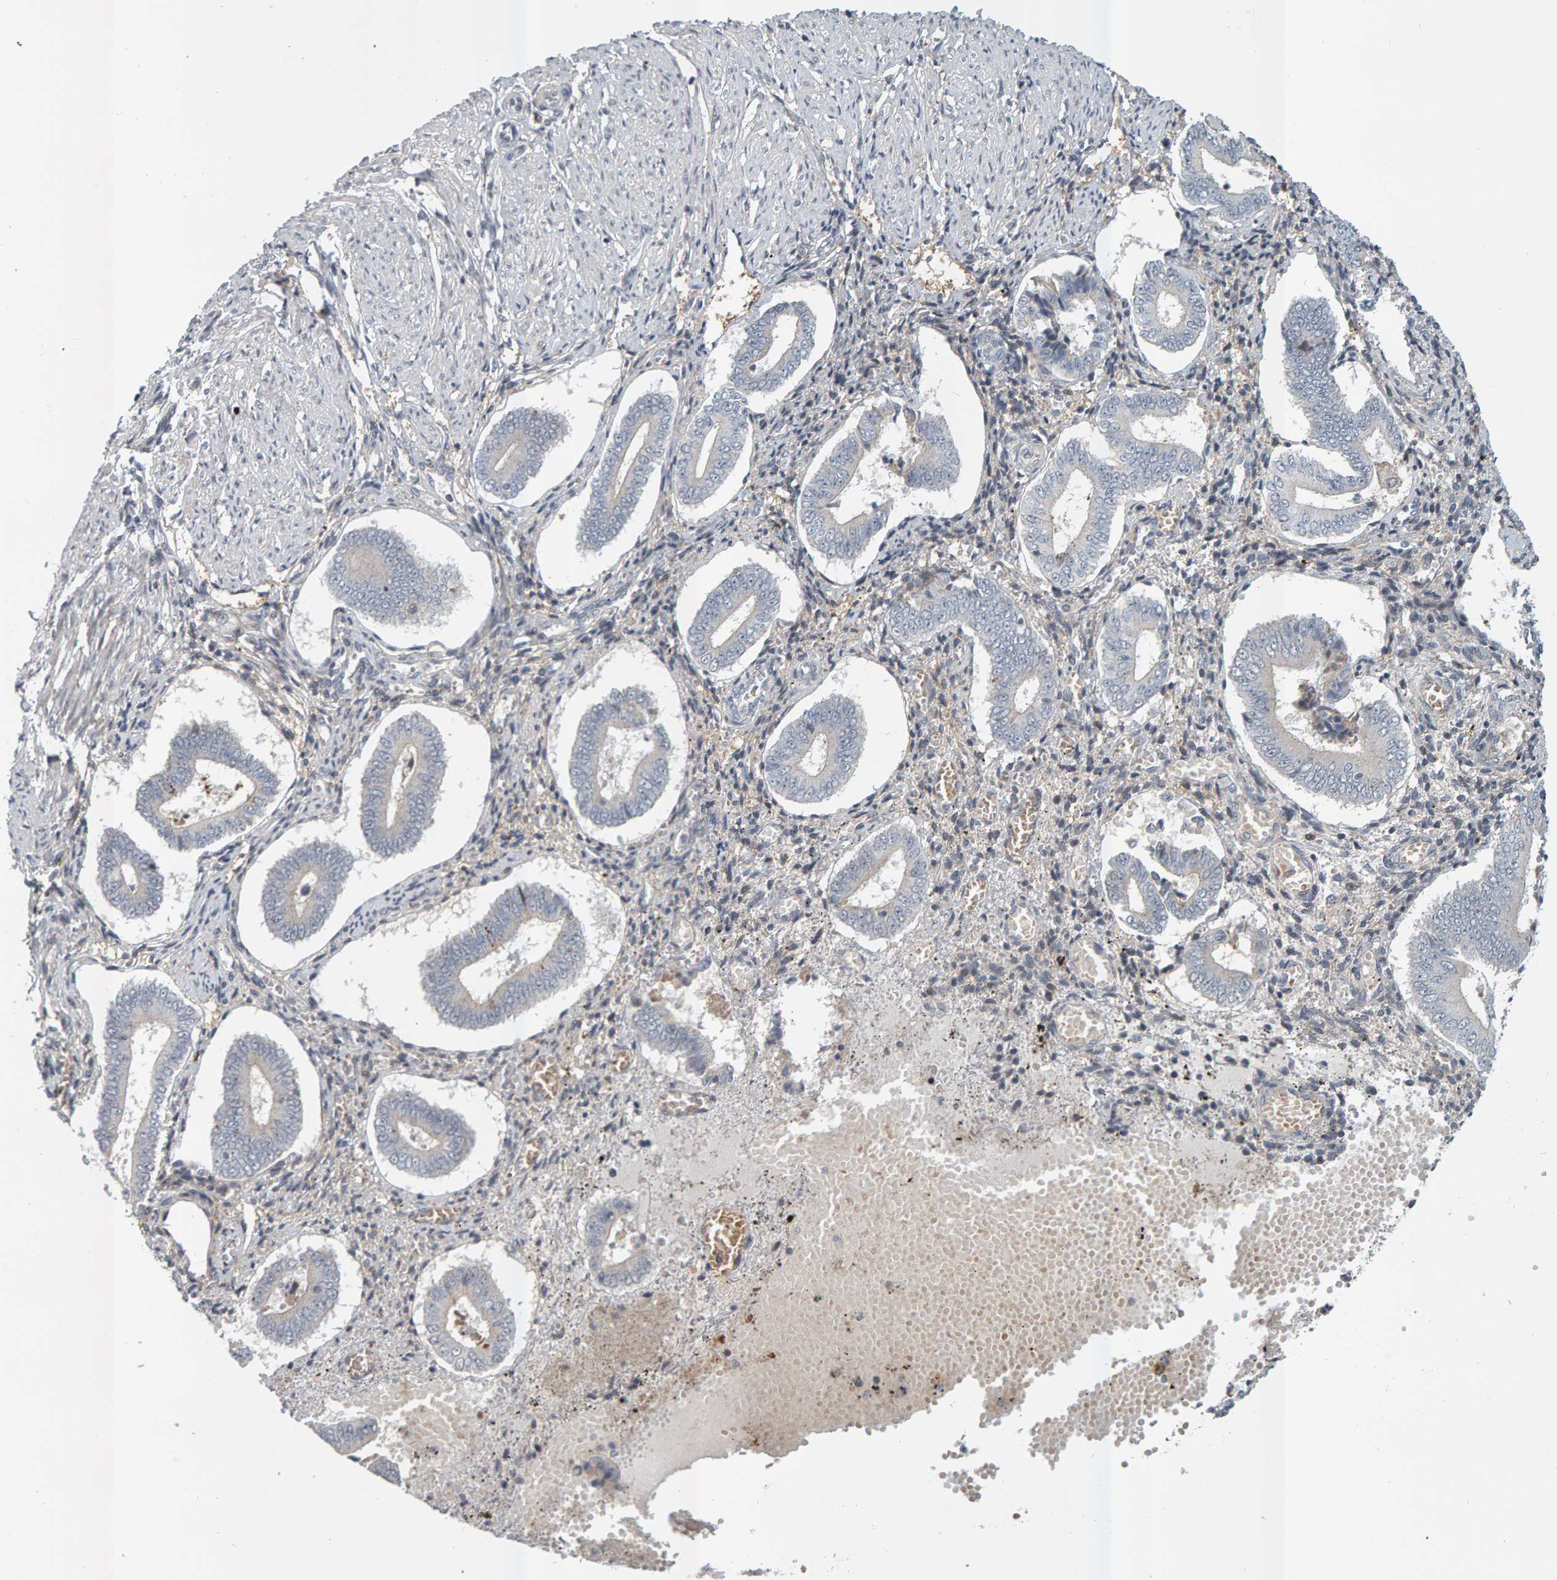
{"staining": {"intensity": "negative", "quantity": "none", "location": "none"}, "tissue": "endometrium", "cell_type": "Cells in endometrial stroma", "image_type": "normal", "snomed": [{"axis": "morphology", "description": "Normal tissue, NOS"}, {"axis": "topography", "description": "Endometrium"}], "caption": "This is an IHC histopathology image of benign human endometrium. There is no expression in cells in endometrial stroma.", "gene": "ZNF160", "patient": {"sex": "female", "age": 42}}